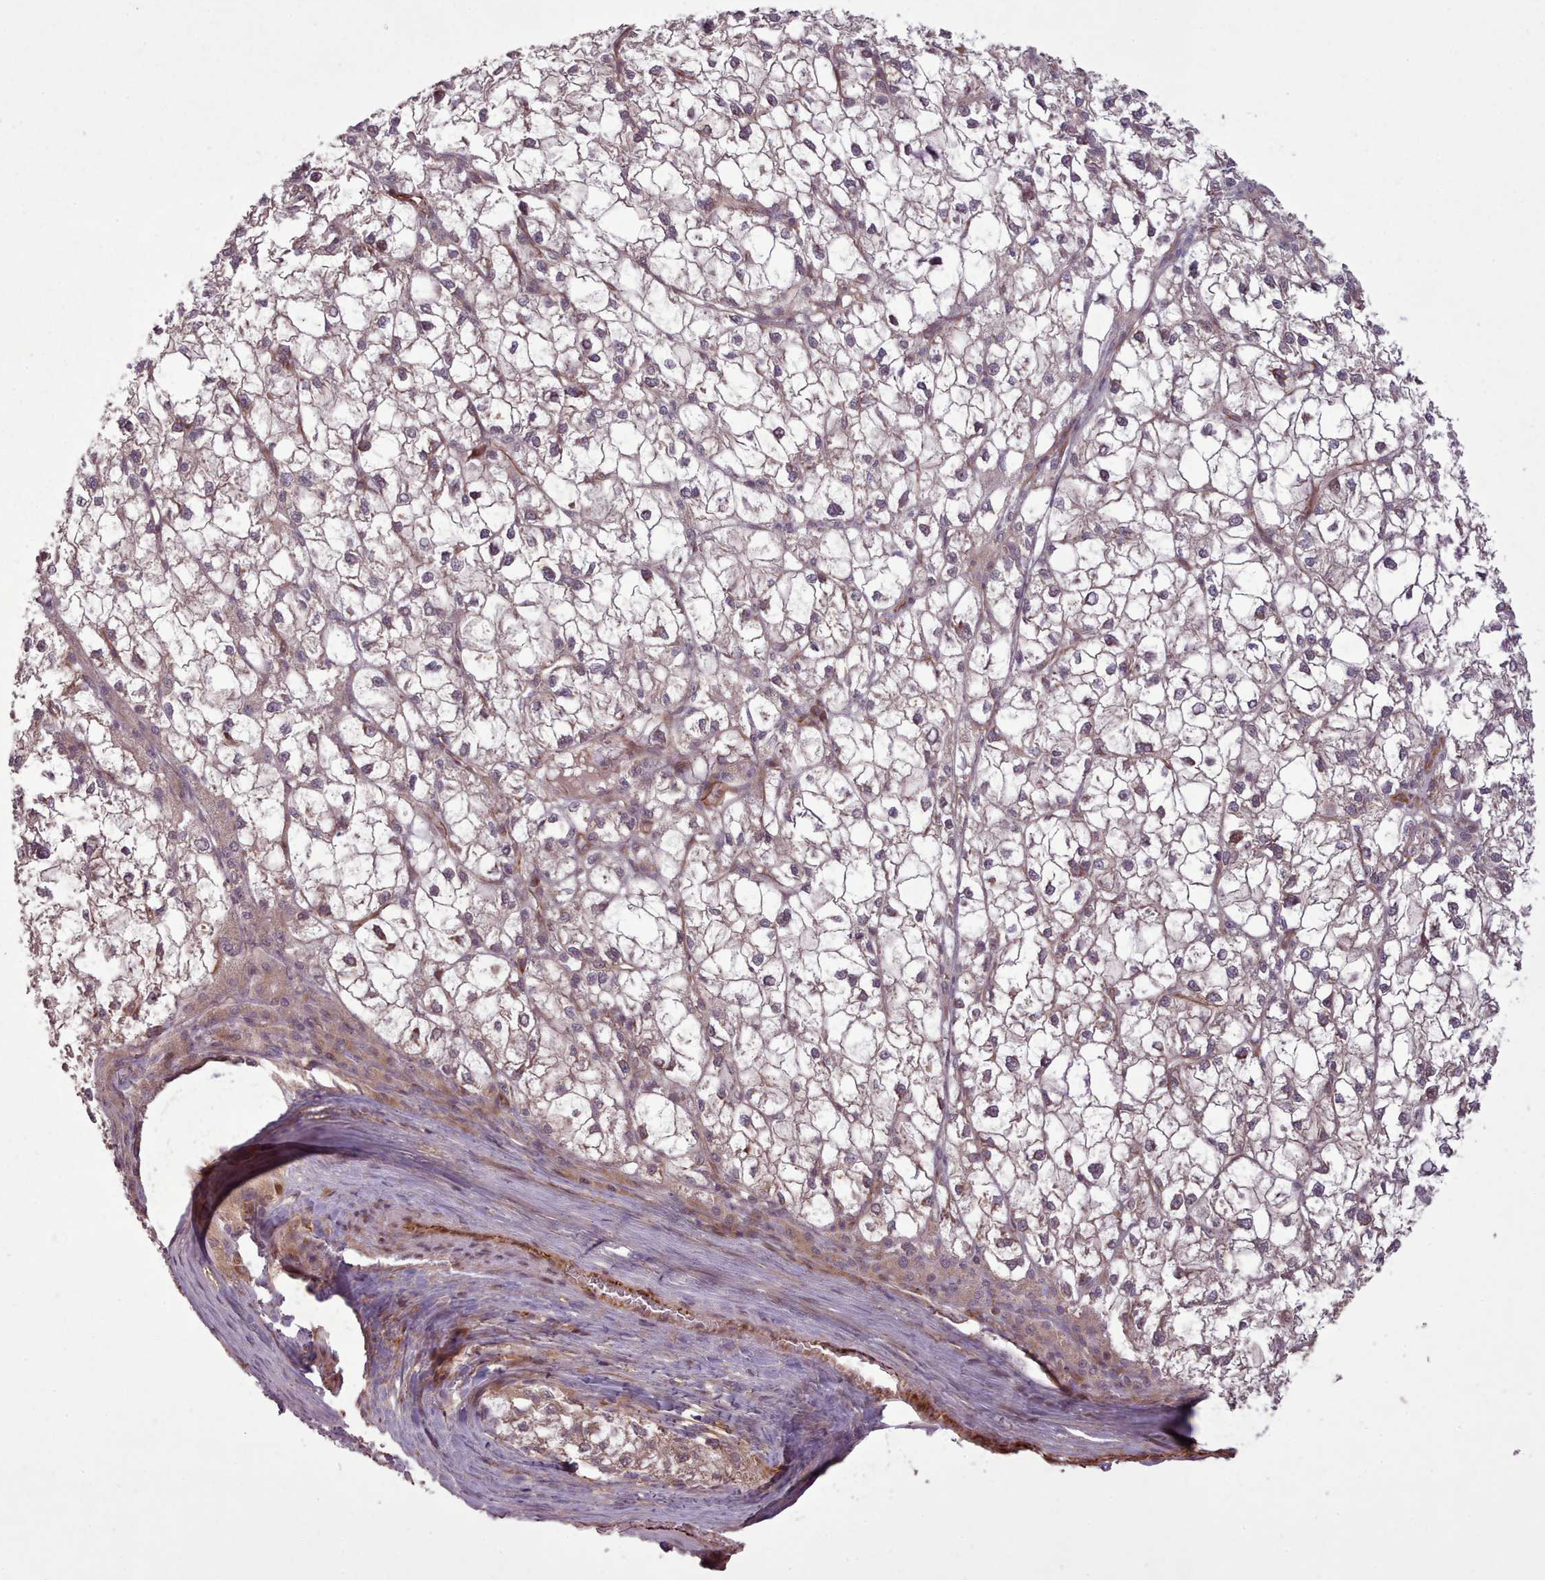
{"staining": {"intensity": "weak", "quantity": "25%-75%", "location": "nuclear"}, "tissue": "liver cancer", "cell_type": "Tumor cells", "image_type": "cancer", "snomed": [{"axis": "morphology", "description": "Carcinoma, Hepatocellular, NOS"}, {"axis": "topography", "description": "Liver"}], "caption": "This is a histology image of IHC staining of liver cancer (hepatocellular carcinoma), which shows weak expression in the nuclear of tumor cells.", "gene": "GBGT1", "patient": {"sex": "female", "age": 43}}